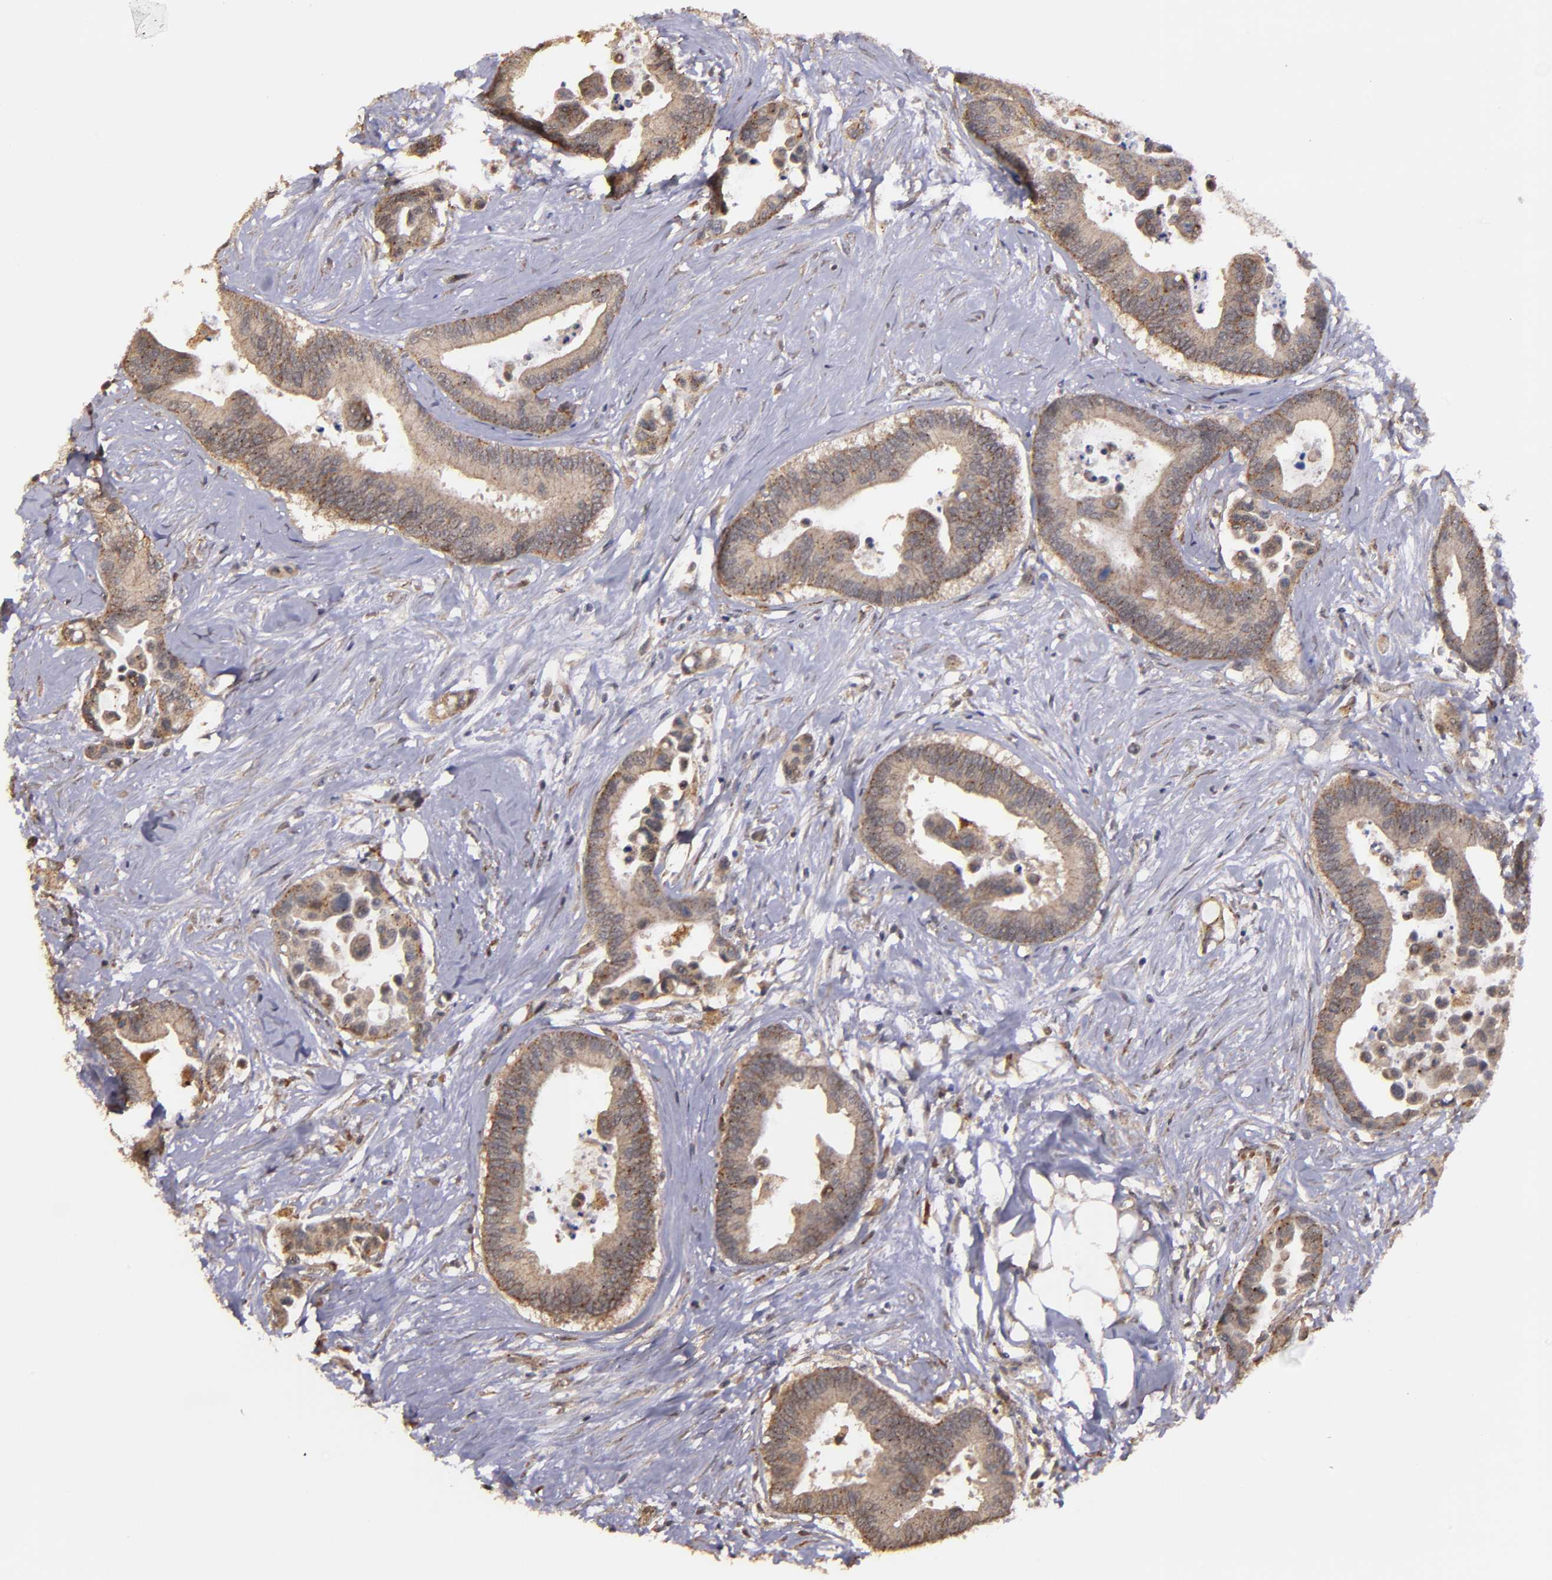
{"staining": {"intensity": "moderate", "quantity": ">75%", "location": "cytoplasmic/membranous"}, "tissue": "colorectal cancer", "cell_type": "Tumor cells", "image_type": "cancer", "snomed": [{"axis": "morphology", "description": "Adenocarcinoma, NOS"}, {"axis": "topography", "description": "Colon"}], "caption": "Adenocarcinoma (colorectal) tissue demonstrates moderate cytoplasmic/membranous expression in approximately >75% of tumor cells, visualized by immunohistochemistry.", "gene": "SIPA1L1", "patient": {"sex": "male", "age": 82}}